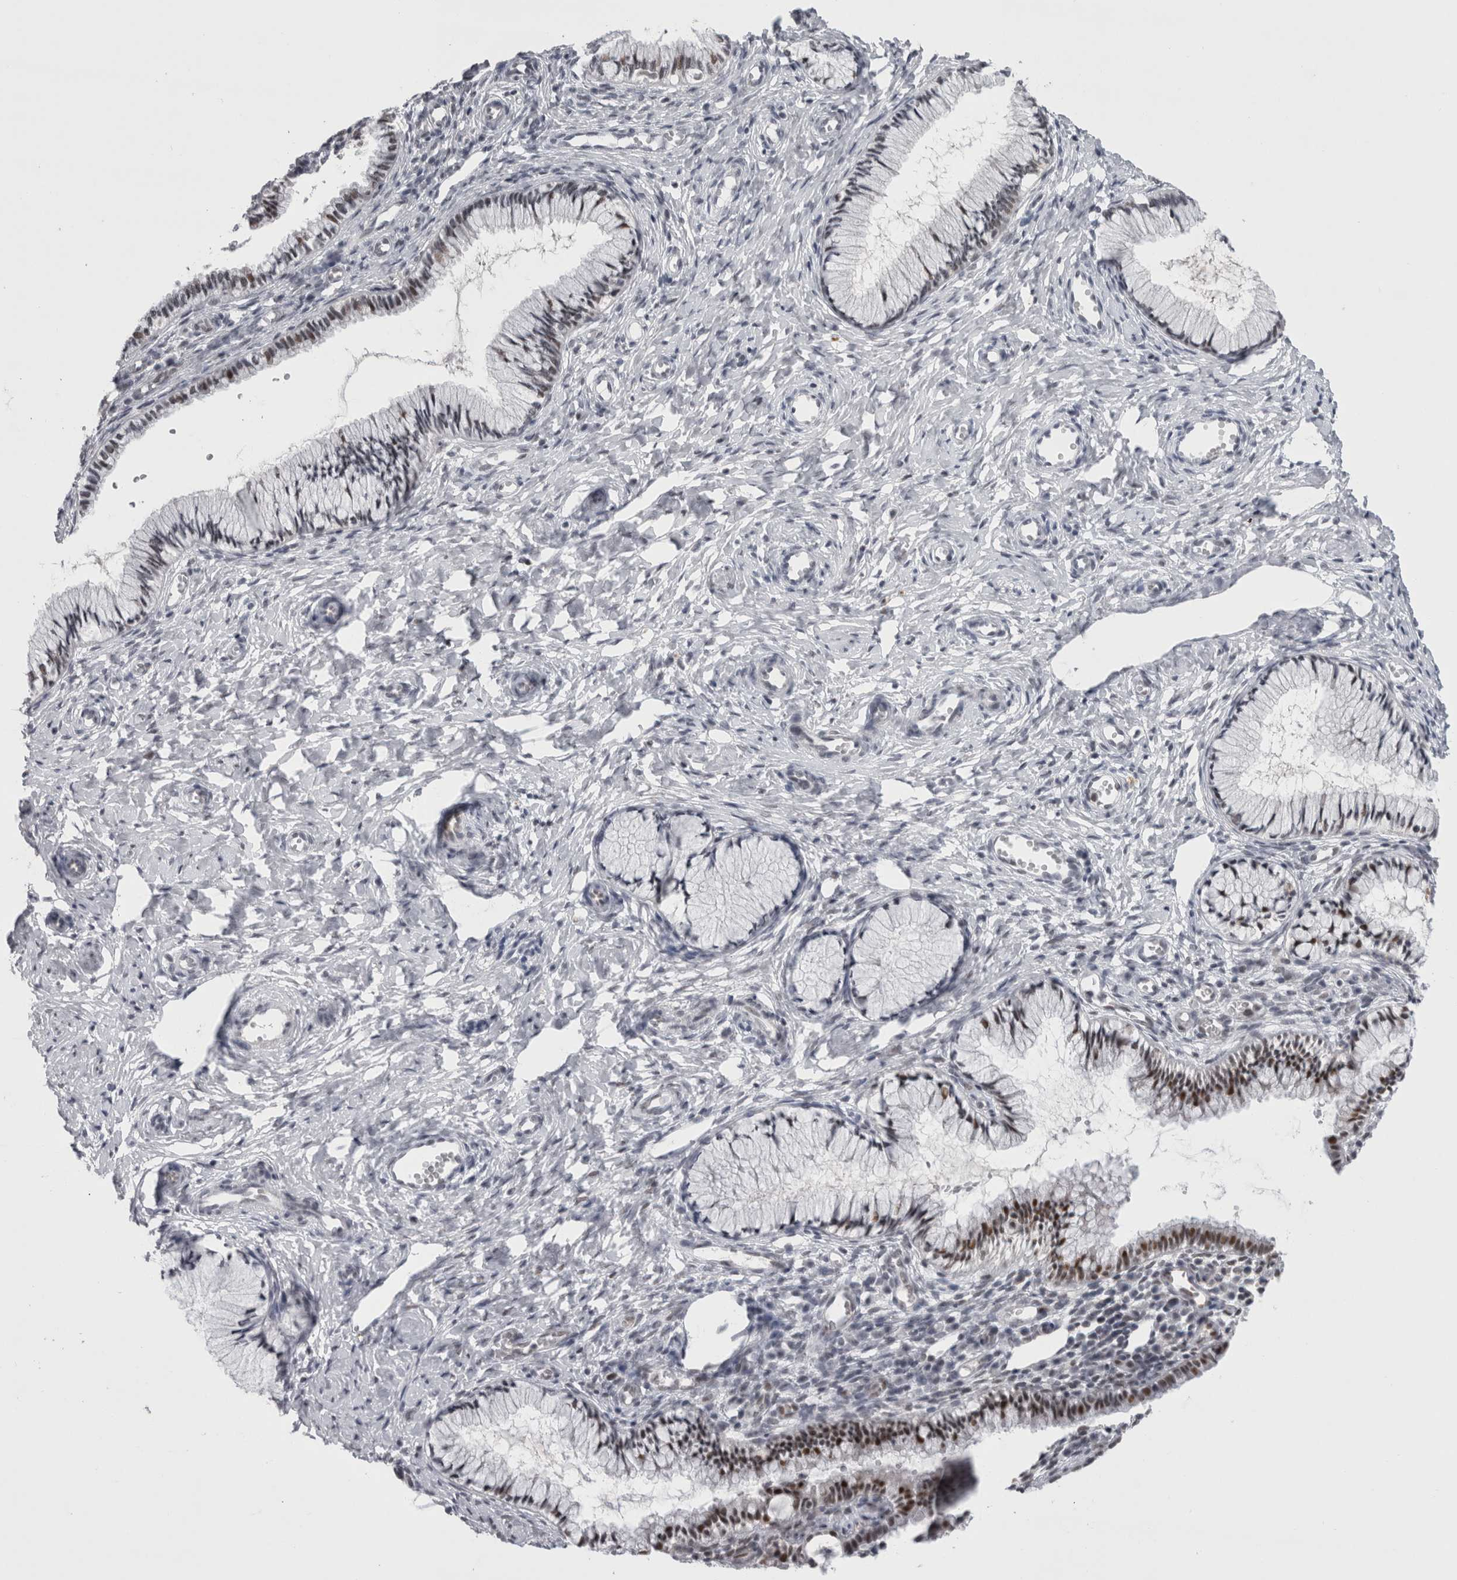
{"staining": {"intensity": "moderate", "quantity": "25%-75%", "location": "nuclear"}, "tissue": "cervix", "cell_type": "Glandular cells", "image_type": "normal", "snomed": [{"axis": "morphology", "description": "Normal tissue, NOS"}, {"axis": "topography", "description": "Cervix"}], "caption": "DAB immunohistochemical staining of unremarkable cervix reveals moderate nuclear protein expression in approximately 25%-75% of glandular cells.", "gene": "PSMB2", "patient": {"sex": "female", "age": 27}}